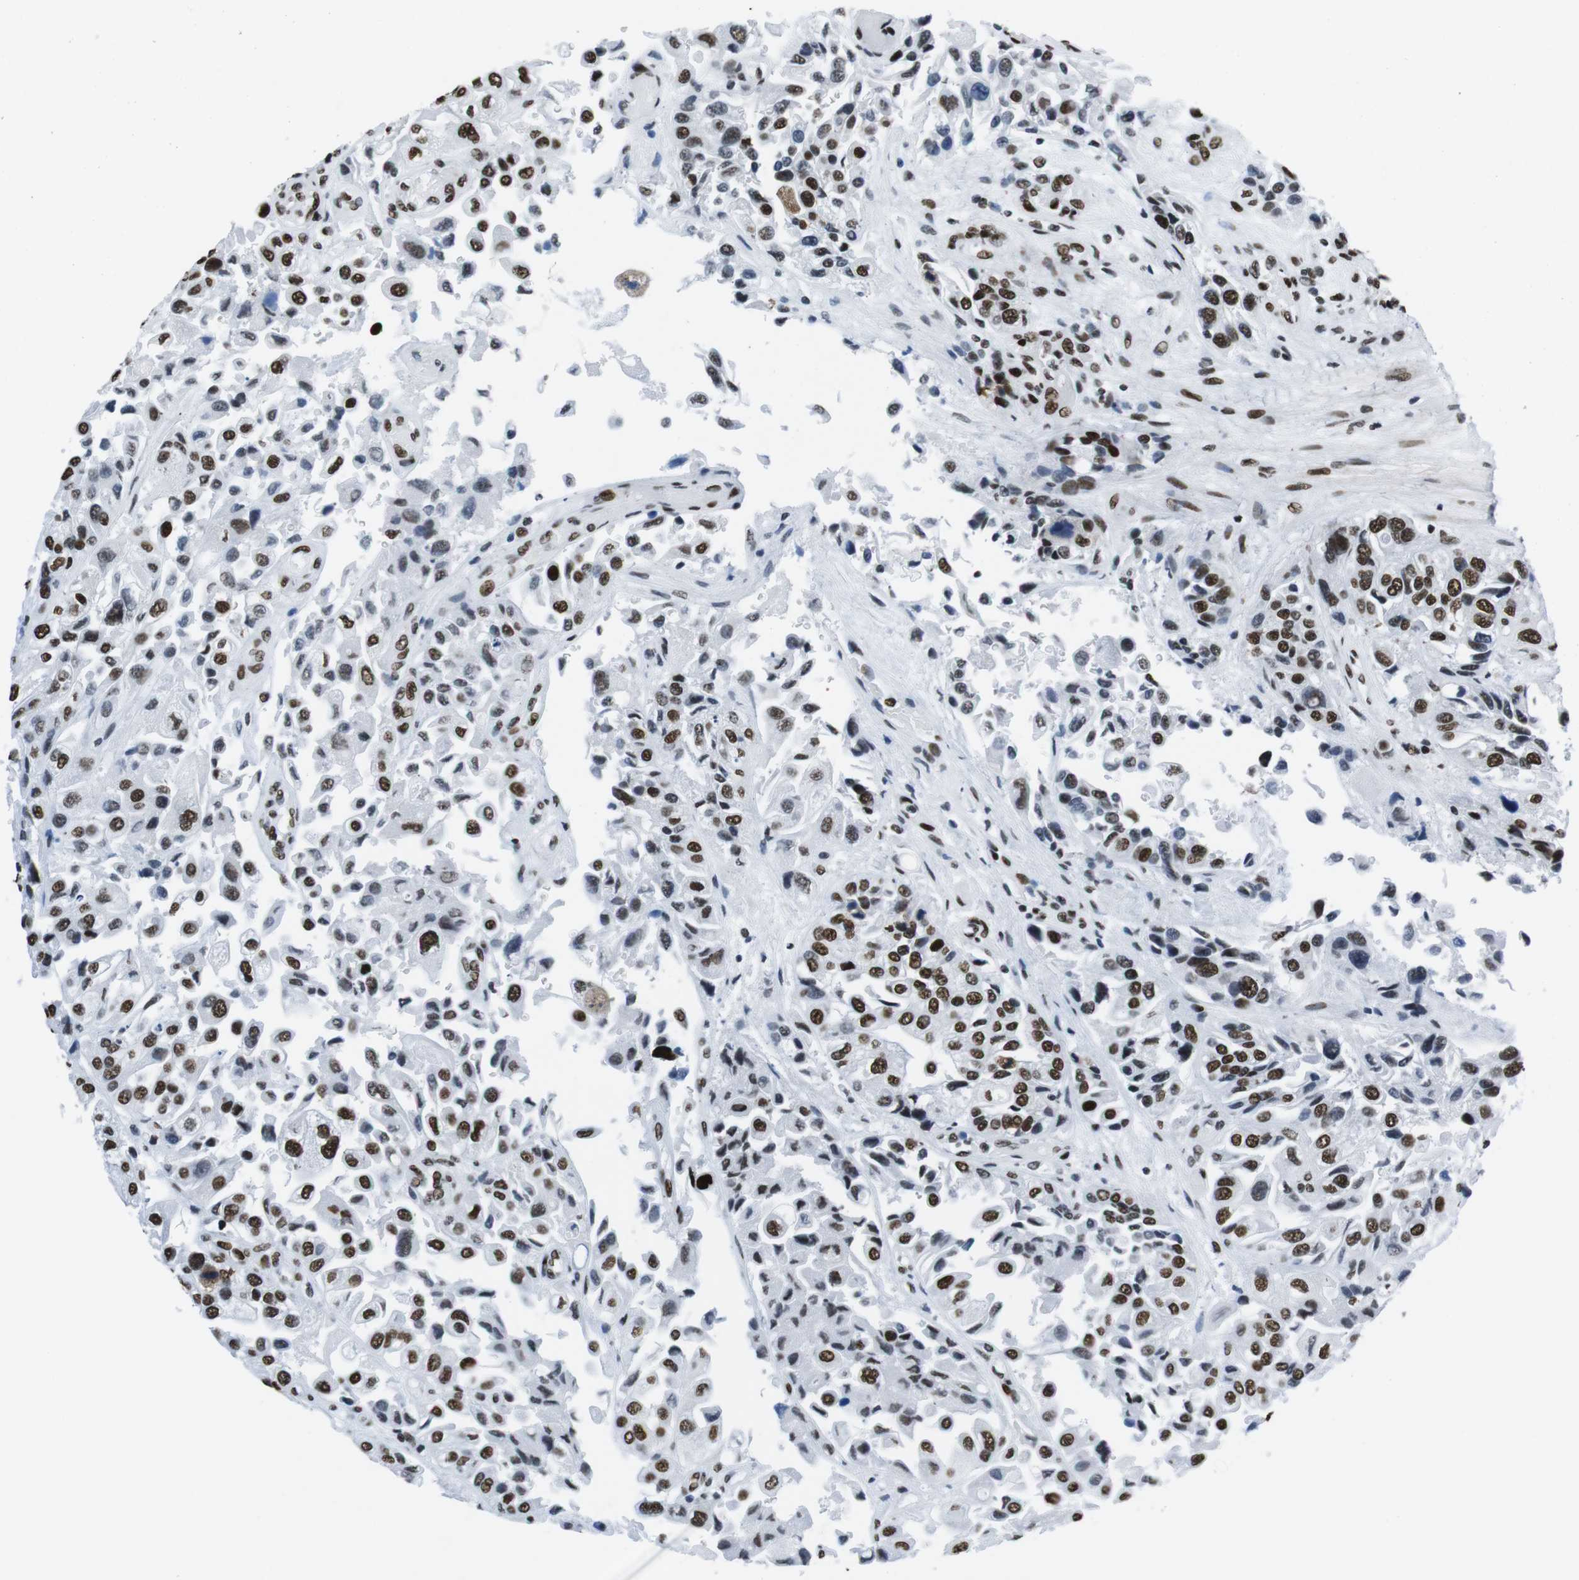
{"staining": {"intensity": "strong", "quantity": ">75%", "location": "nuclear"}, "tissue": "urothelial cancer", "cell_type": "Tumor cells", "image_type": "cancer", "snomed": [{"axis": "morphology", "description": "Urothelial carcinoma, High grade"}, {"axis": "topography", "description": "Urinary bladder"}], "caption": "Tumor cells reveal high levels of strong nuclear expression in about >75% of cells in urothelial cancer.", "gene": "CITED2", "patient": {"sex": "female", "age": 64}}